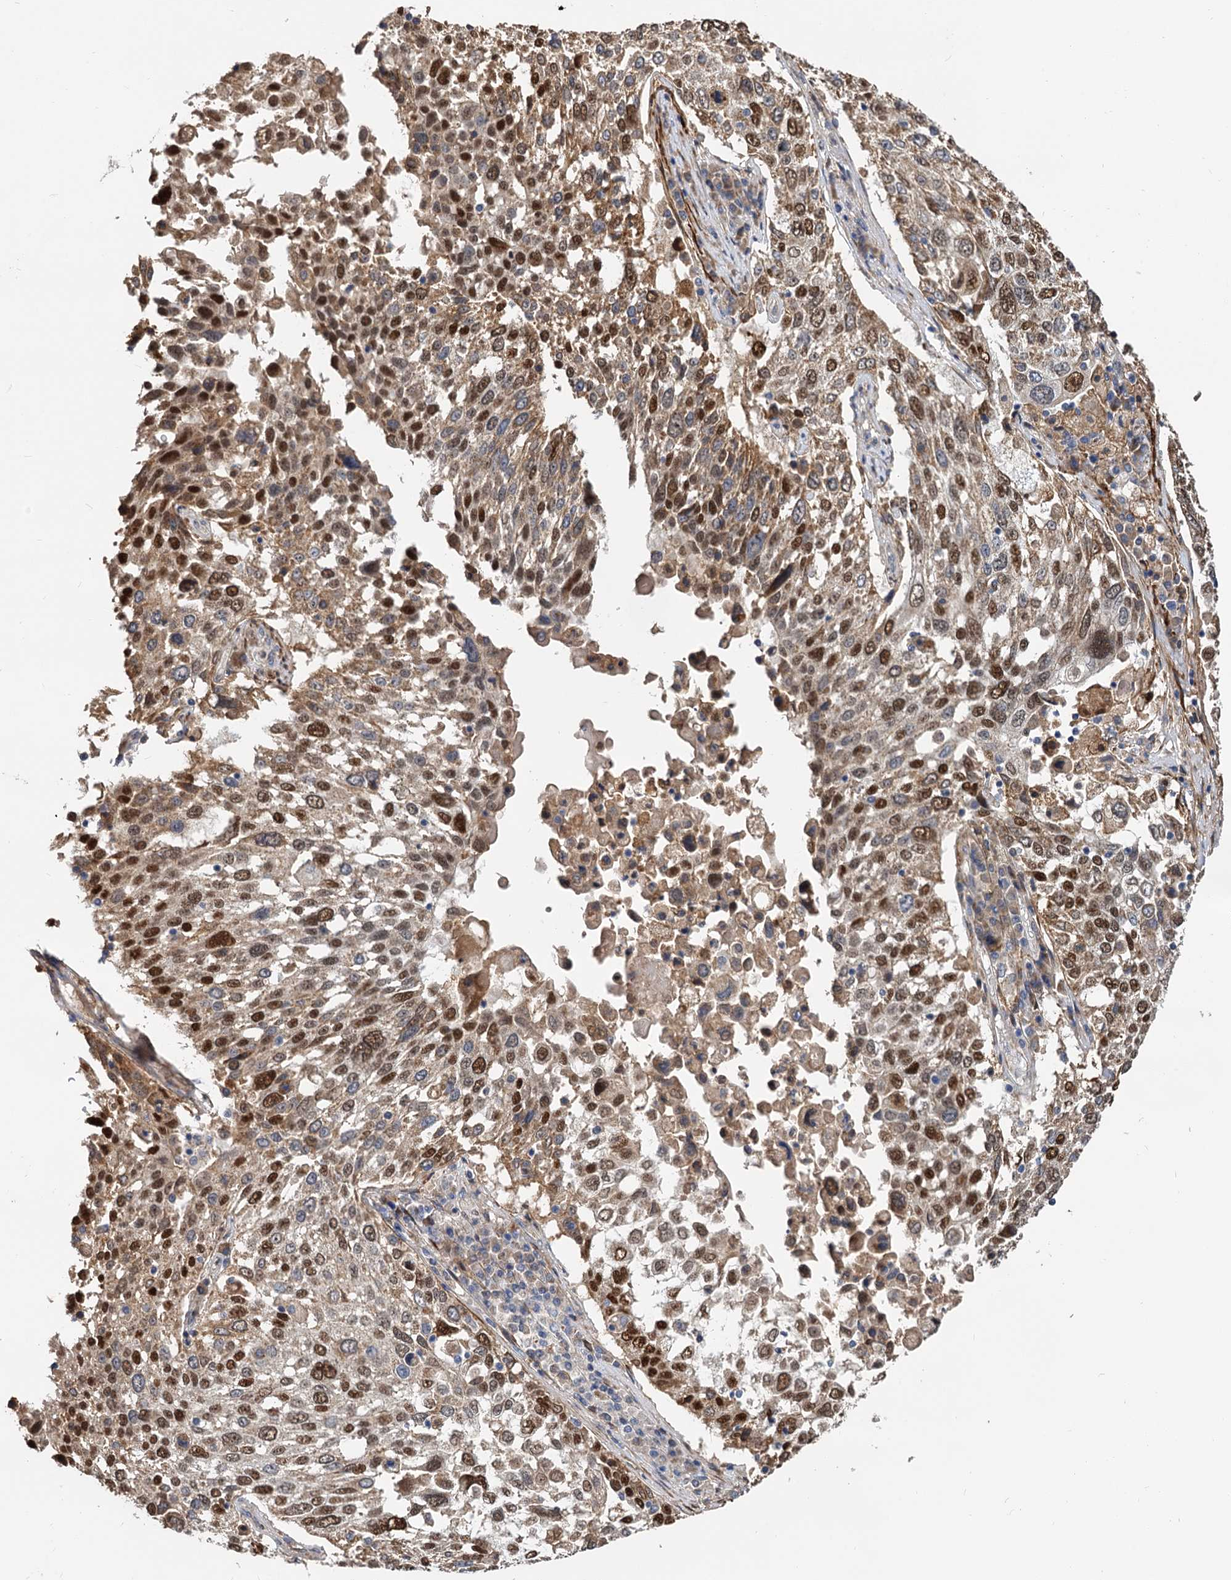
{"staining": {"intensity": "moderate", "quantity": ">75%", "location": "cytoplasmic/membranous,nuclear"}, "tissue": "lung cancer", "cell_type": "Tumor cells", "image_type": "cancer", "snomed": [{"axis": "morphology", "description": "Squamous cell carcinoma, NOS"}, {"axis": "topography", "description": "Lung"}], "caption": "Squamous cell carcinoma (lung) was stained to show a protein in brown. There is medium levels of moderate cytoplasmic/membranous and nuclear positivity in approximately >75% of tumor cells.", "gene": "ALKBH7", "patient": {"sex": "male", "age": 65}}